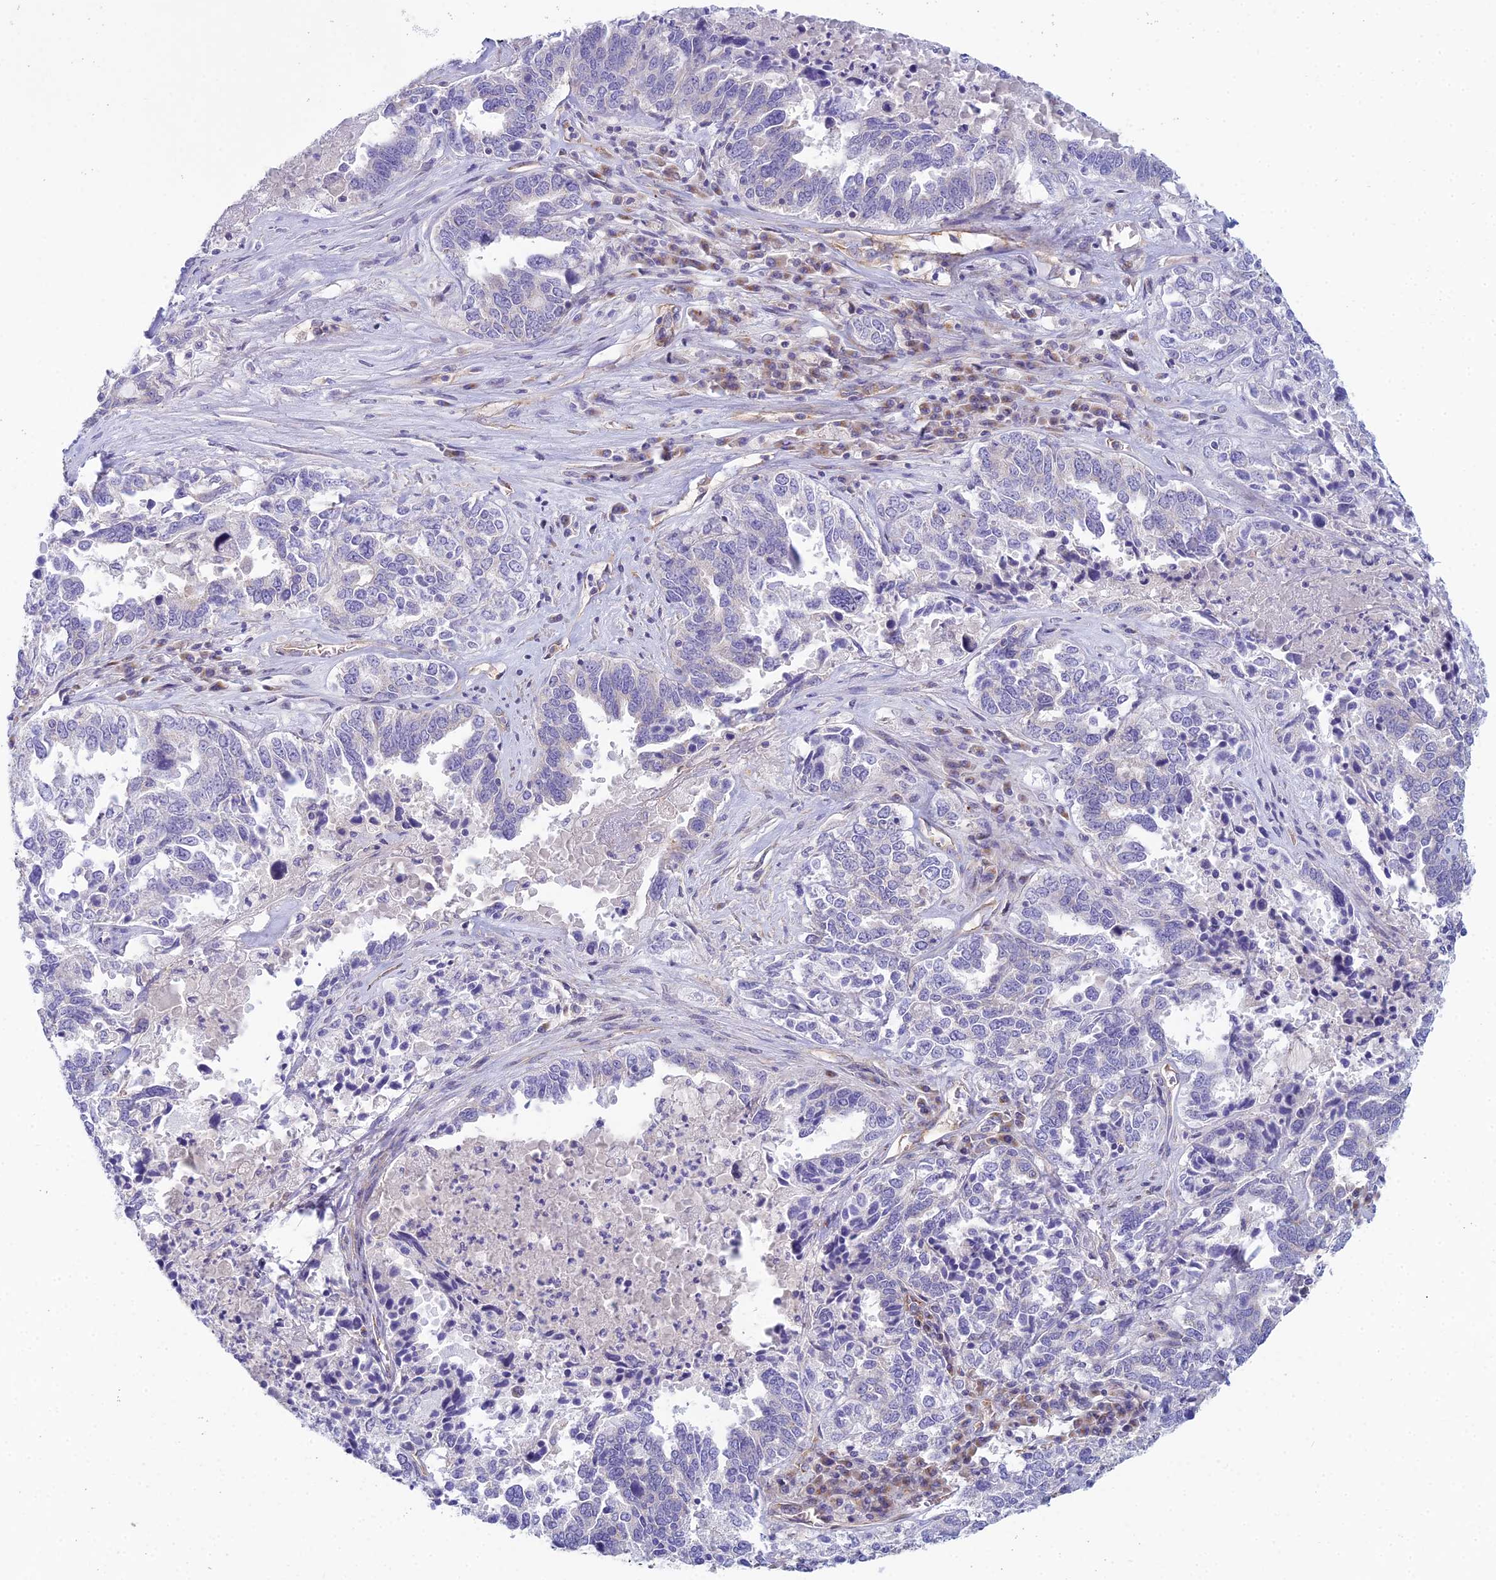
{"staining": {"intensity": "negative", "quantity": "none", "location": "none"}, "tissue": "ovarian cancer", "cell_type": "Tumor cells", "image_type": "cancer", "snomed": [{"axis": "morphology", "description": "Carcinoma, endometroid"}, {"axis": "topography", "description": "Ovary"}], "caption": "Immunohistochemical staining of ovarian endometroid carcinoma exhibits no significant staining in tumor cells.", "gene": "ZNF564", "patient": {"sex": "female", "age": 62}}